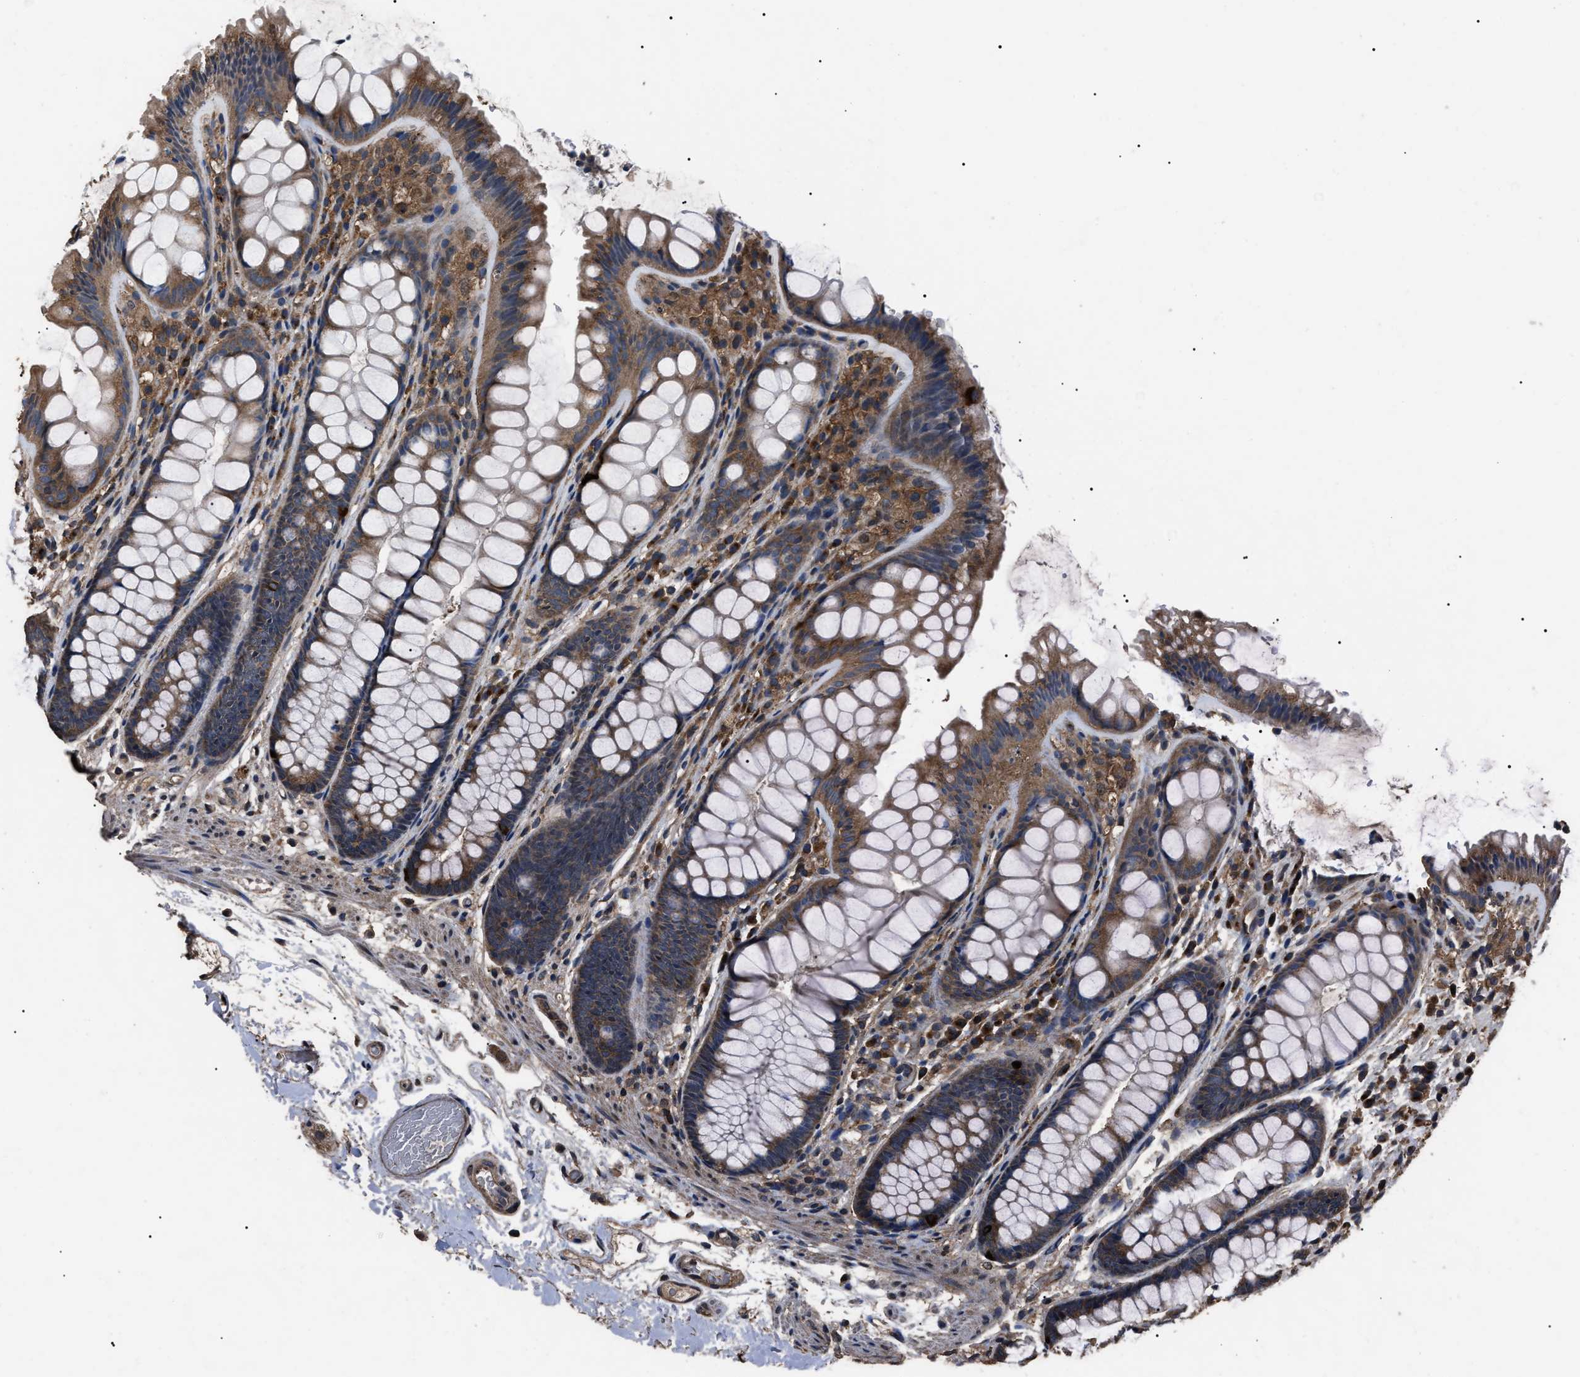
{"staining": {"intensity": "moderate", "quantity": ">75%", "location": "cytoplasmic/membranous"}, "tissue": "colon", "cell_type": "Endothelial cells", "image_type": "normal", "snomed": [{"axis": "morphology", "description": "Normal tissue, NOS"}, {"axis": "topography", "description": "Colon"}], "caption": "Approximately >75% of endothelial cells in unremarkable colon reveal moderate cytoplasmic/membranous protein expression as visualized by brown immunohistochemical staining.", "gene": "RNF216", "patient": {"sex": "female", "age": 56}}